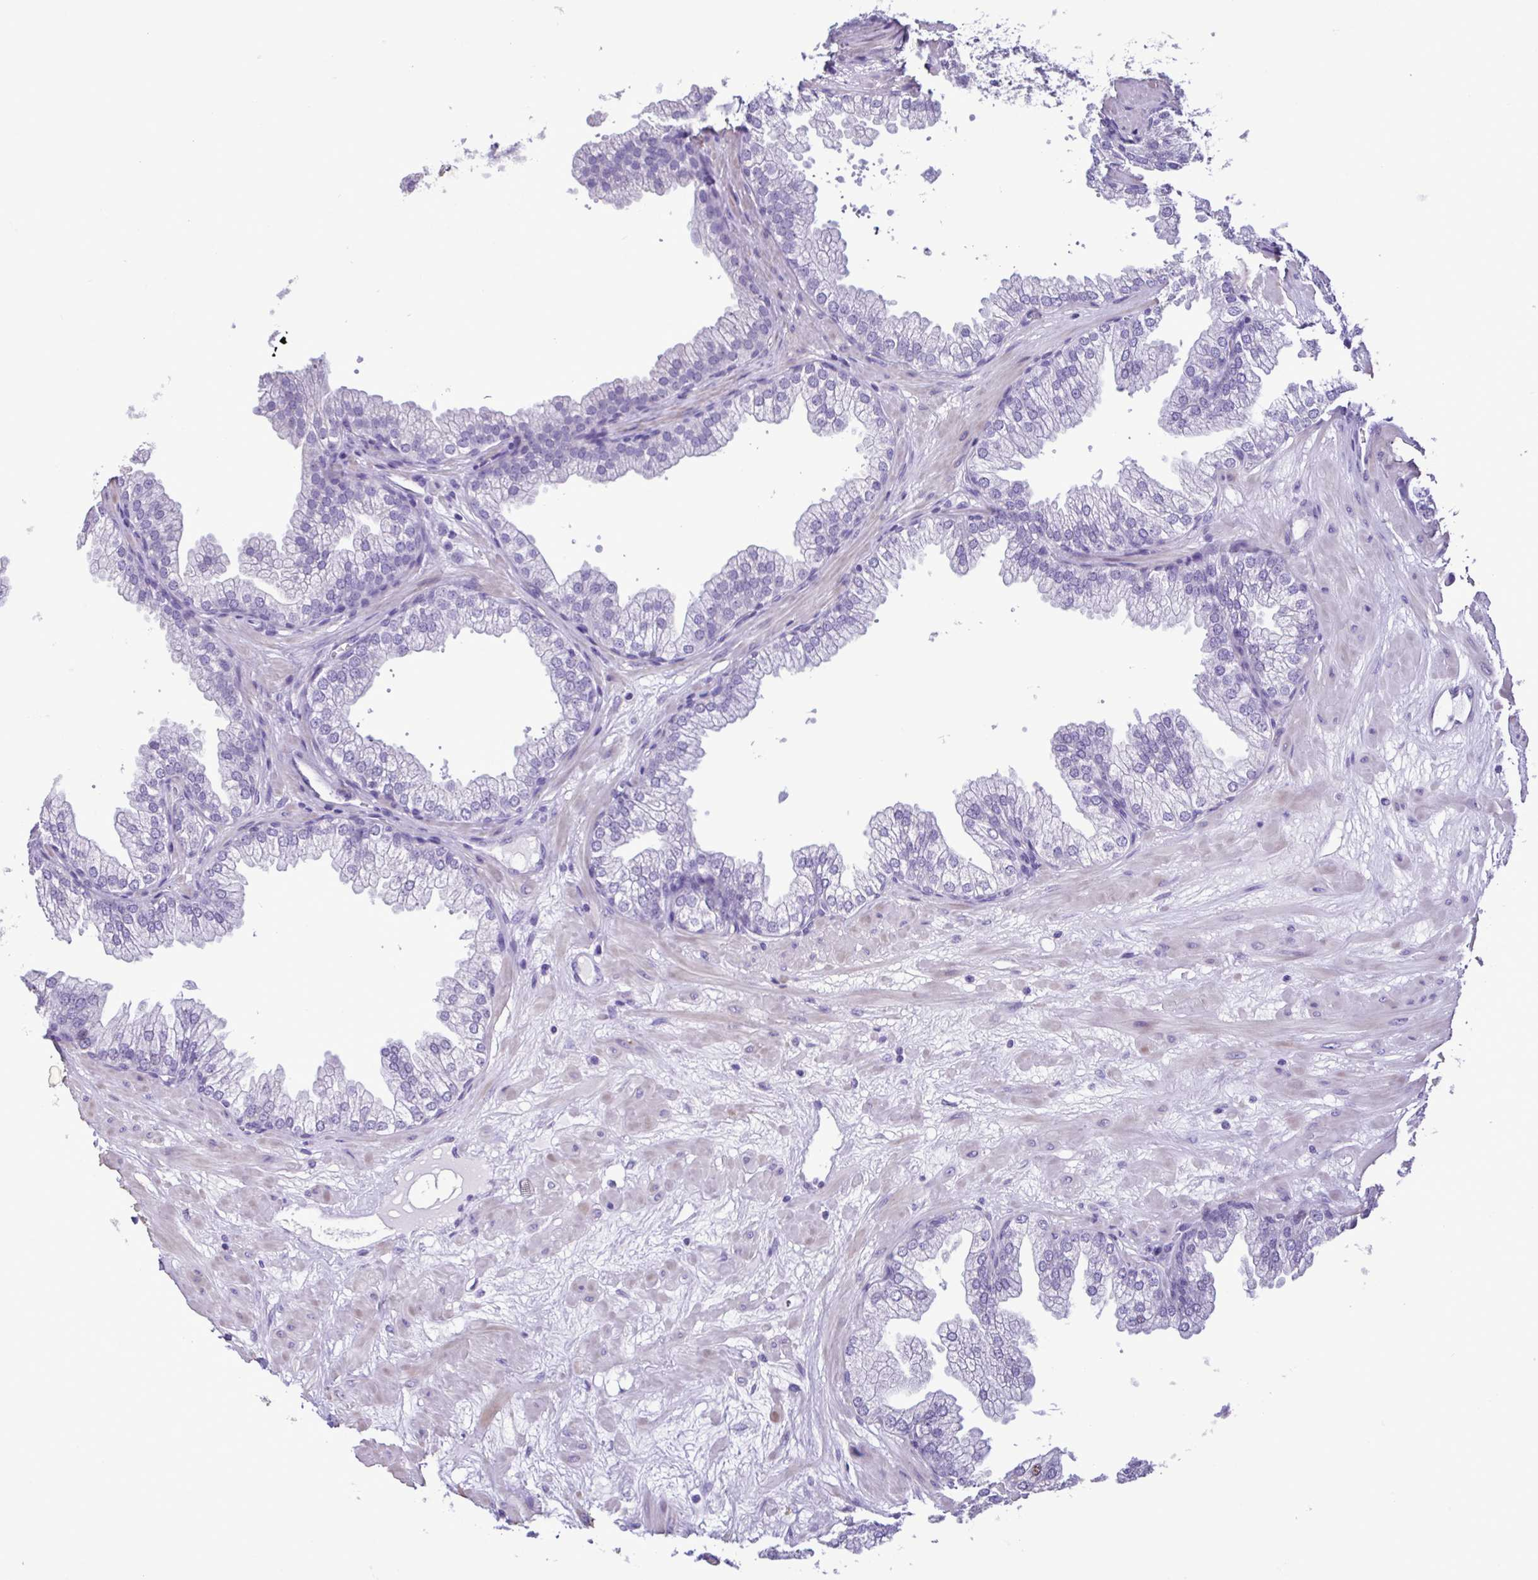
{"staining": {"intensity": "moderate", "quantity": "<25%", "location": "nuclear"}, "tissue": "prostate", "cell_type": "Glandular cells", "image_type": "normal", "snomed": [{"axis": "morphology", "description": "Normal tissue, NOS"}, {"axis": "topography", "description": "Prostate"}], "caption": "This image displays unremarkable prostate stained with immunohistochemistry to label a protein in brown. The nuclear of glandular cells show moderate positivity for the protein. Nuclei are counter-stained blue.", "gene": "CBY2", "patient": {"sex": "male", "age": 37}}